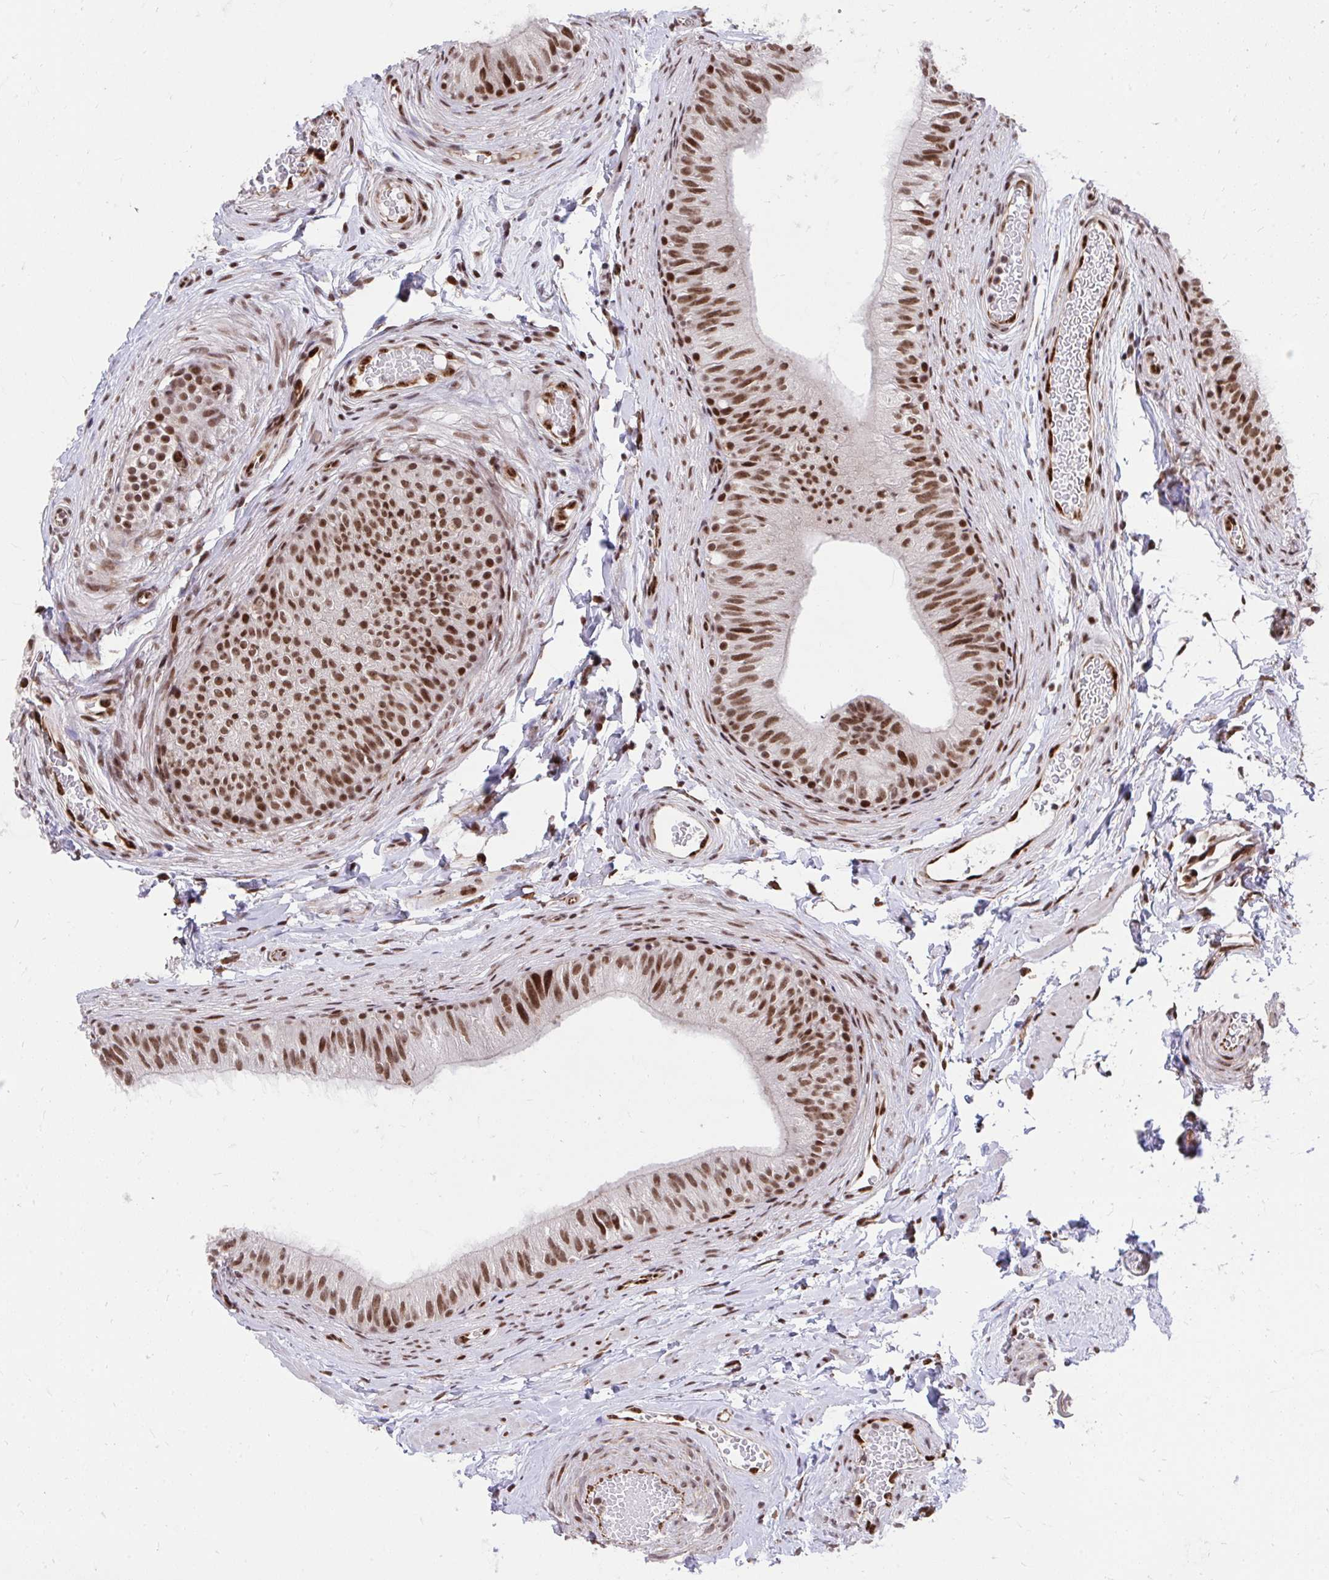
{"staining": {"intensity": "moderate", "quantity": ">75%", "location": "cytoplasmic/membranous,nuclear"}, "tissue": "epididymis", "cell_type": "Glandular cells", "image_type": "normal", "snomed": [{"axis": "morphology", "description": "Normal tissue, NOS"}, {"axis": "topography", "description": "Epididymis, spermatic cord, NOS"}, {"axis": "topography", "description": "Epididymis"}, {"axis": "topography", "description": "Peripheral nerve tissue"}], "caption": "This micrograph displays immunohistochemistry (IHC) staining of unremarkable epididymis, with medium moderate cytoplasmic/membranous,nuclear staining in approximately >75% of glandular cells.", "gene": "HOXA4", "patient": {"sex": "male", "age": 29}}